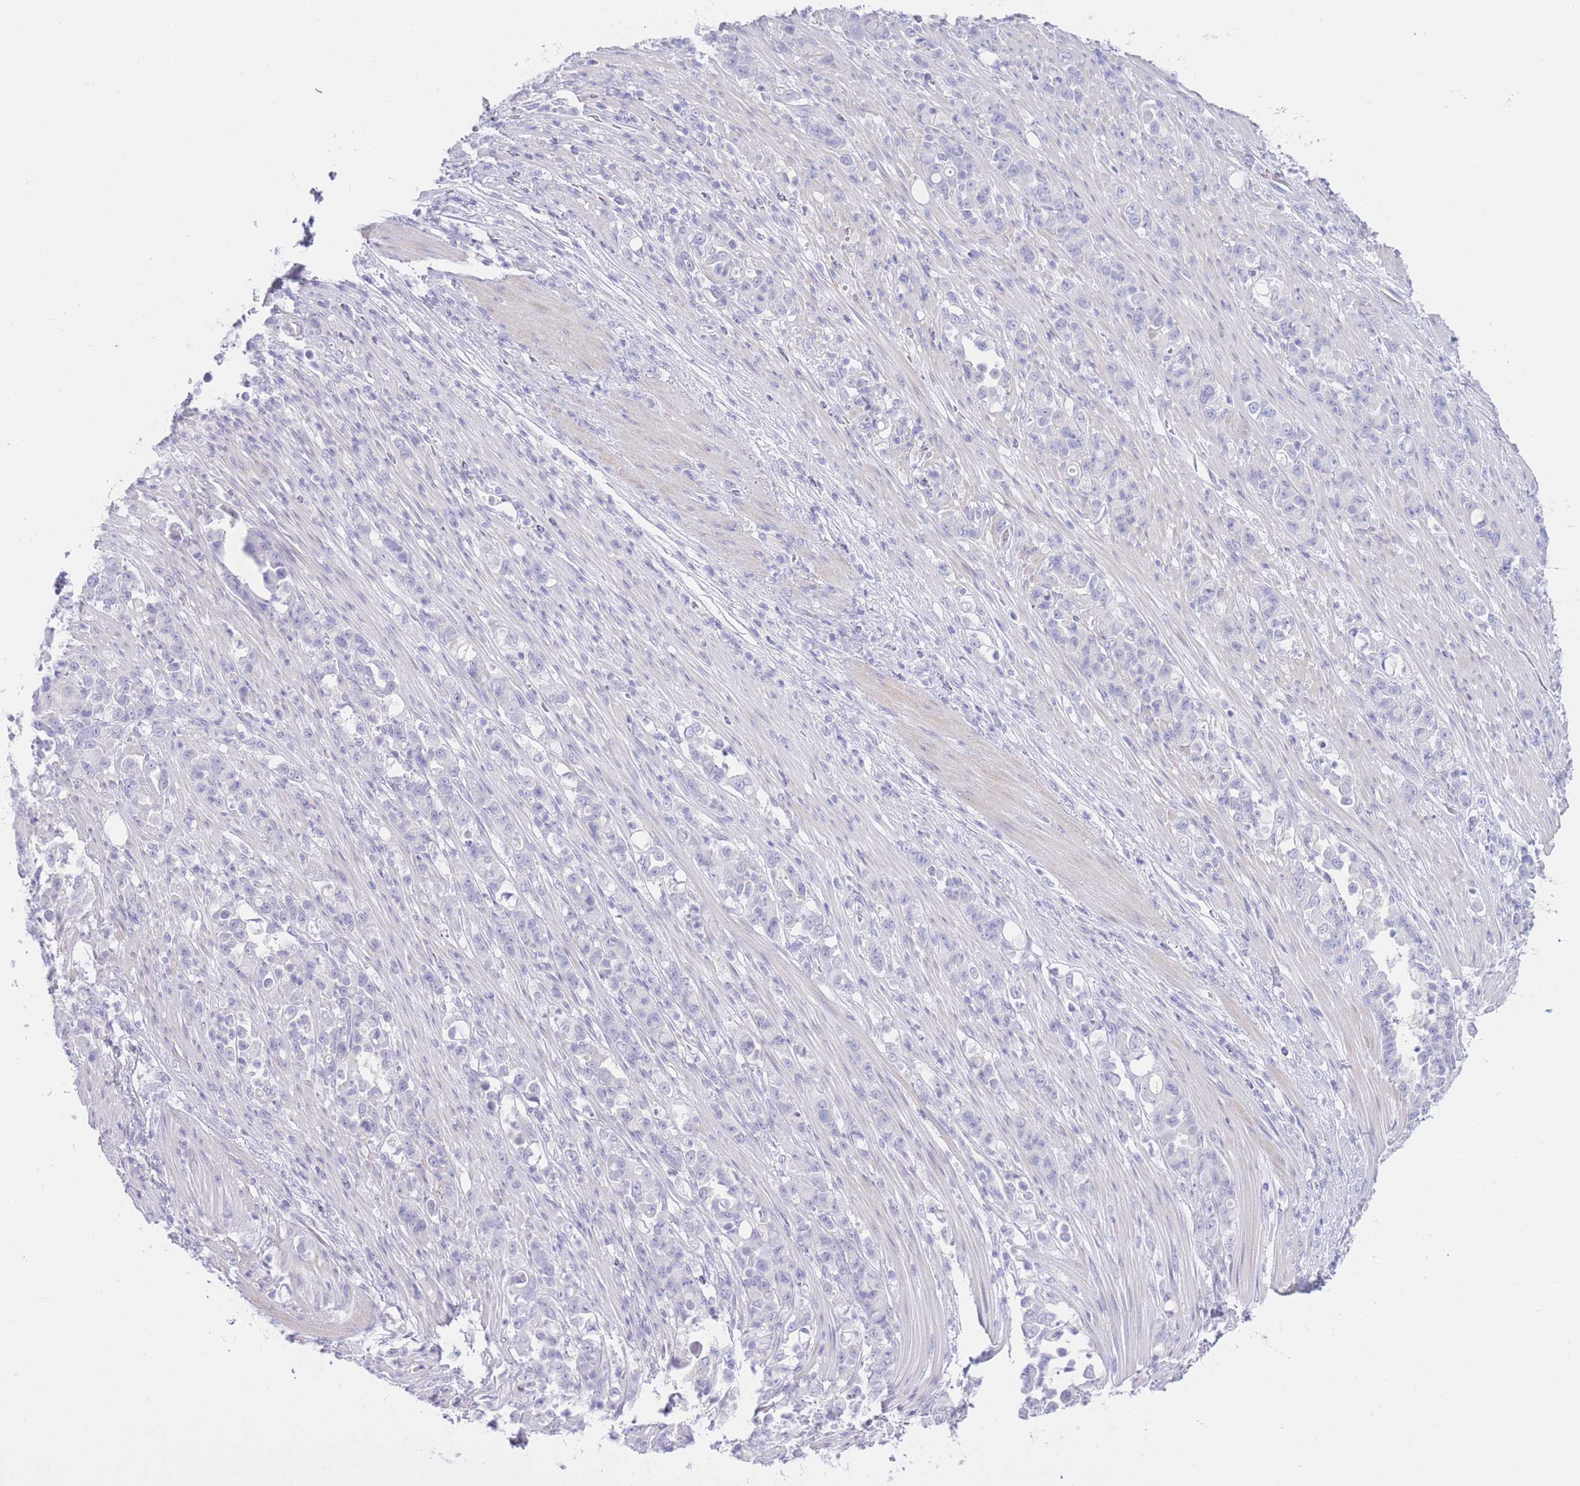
{"staining": {"intensity": "negative", "quantity": "none", "location": "none"}, "tissue": "stomach cancer", "cell_type": "Tumor cells", "image_type": "cancer", "snomed": [{"axis": "morphology", "description": "Normal tissue, NOS"}, {"axis": "morphology", "description": "Adenocarcinoma, NOS"}, {"axis": "topography", "description": "Stomach"}], "caption": "IHC histopathology image of neoplastic tissue: stomach cancer (adenocarcinoma) stained with DAB reveals no significant protein expression in tumor cells.", "gene": "ZNF212", "patient": {"sex": "female", "age": 79}}